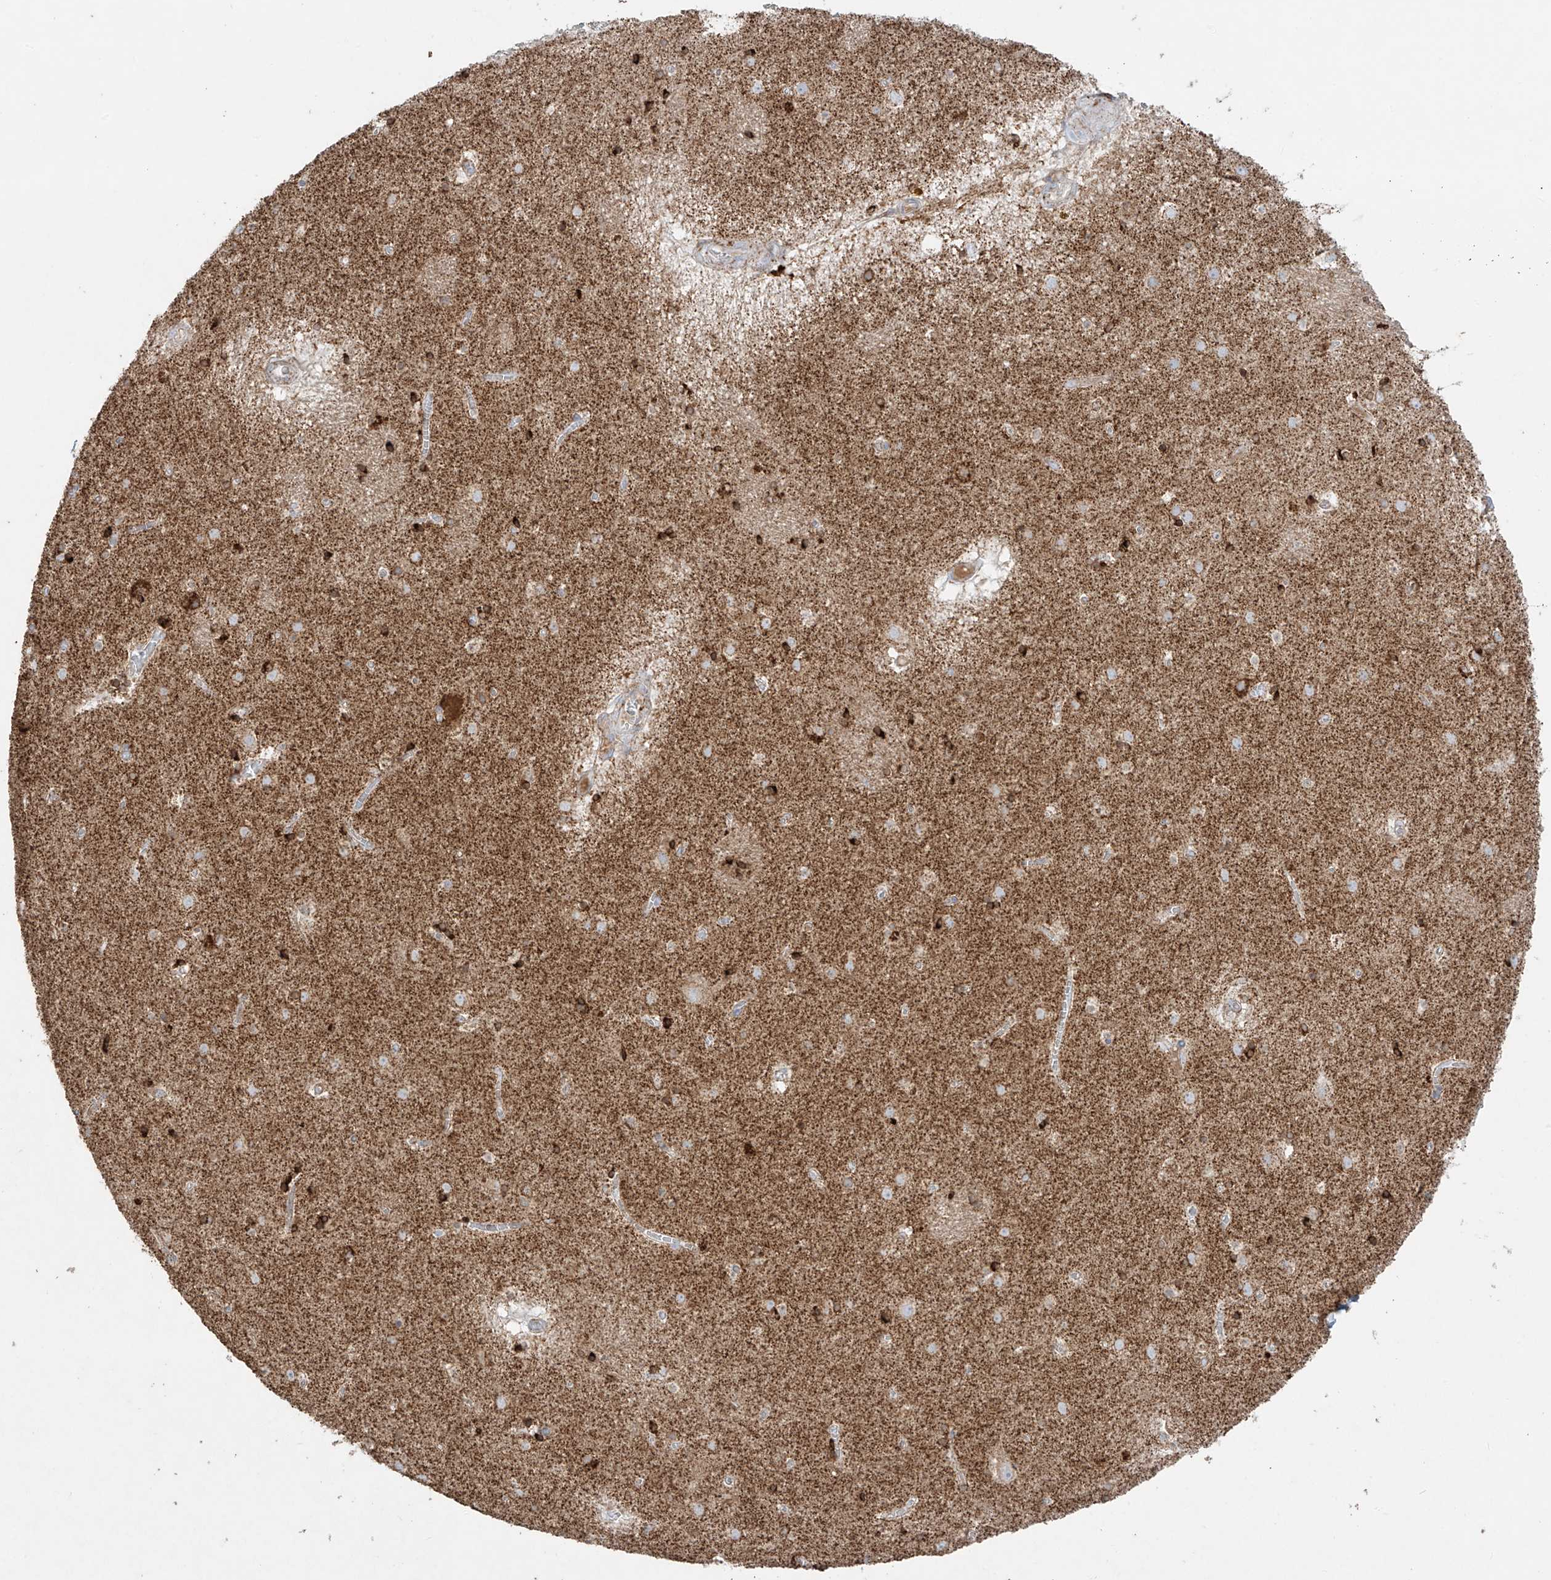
{"staining": {"intensity": "strong", "quantity": "25%-75%", "location": "cytoplasmic/membranous"}, "tissue": "caudate", "cell_type": "Glial cells", "image_type": "normal", "snomed": [{"axis": "morphology", "description": "Normal tissue, NOS"}, {"axis": "topography", "description": "Lateral ventricle wall"}], "caption": "This image displays immunohistochemistry staining of benign caudate, with high strong cytoplasmic/membranous positivity in approximately 25%-75% of glial cells.", "gene": "COLGALT2", "patient": {"sex": "male", "age": 70}}